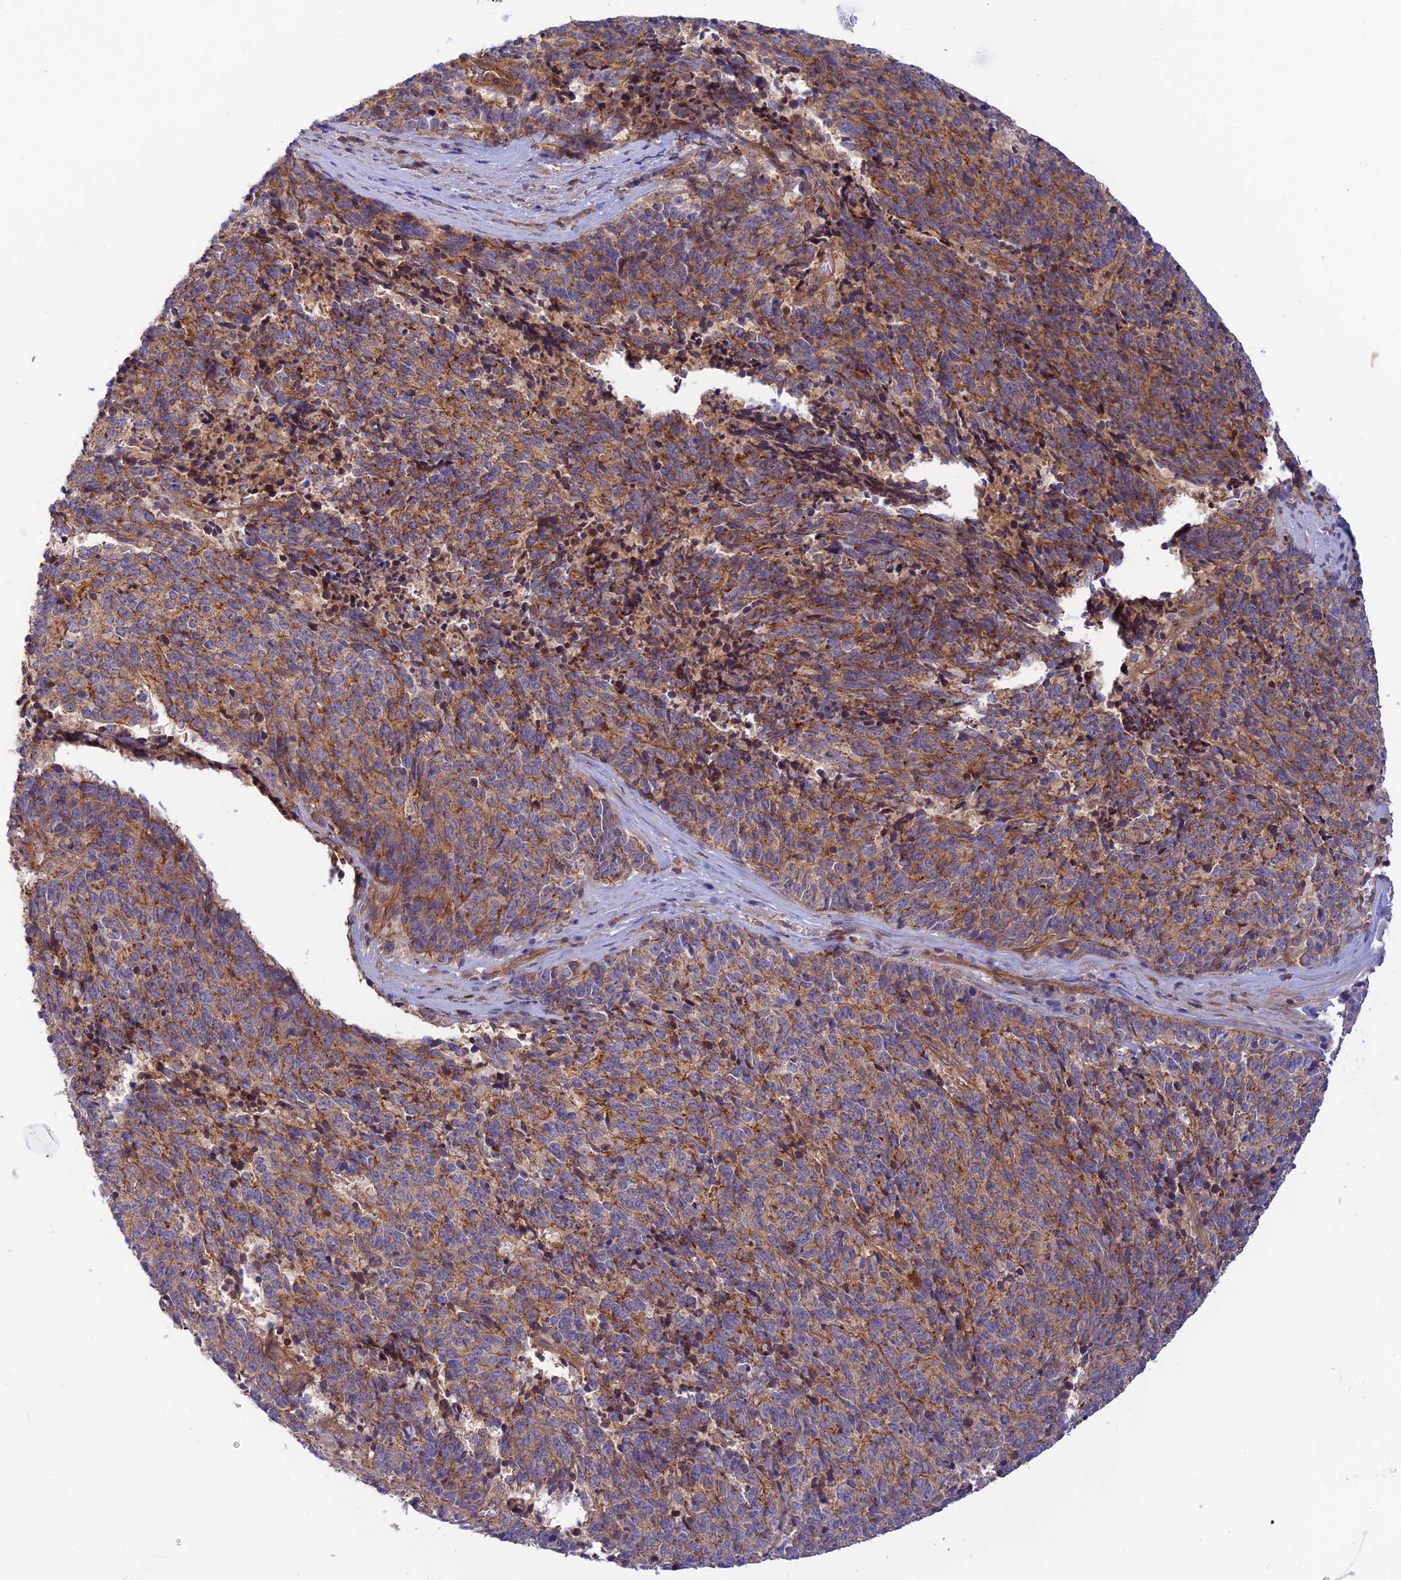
{"staining": {"intensity": "moderate", "quantity": ">75%", "location": "cytoplasmic/membranous"}, "tissue": "cervical cancer", "cell_type": "Tumor cells", "image_type": "cancer", "snomed": [{"axis": "morphology", "description": "Squamous cell carcinoma, NOS"}, {"axis": "topography", "description": "Cervix"}], "caption": "A medium amount of moderate cytoplasmic/membranous expression is present in about >75% of tumor cells in cervical cancer (squamous cell carcinoma) tissue.", "gene": "PPP1R12C", "patient": {"sex": "female", "age": 29}}